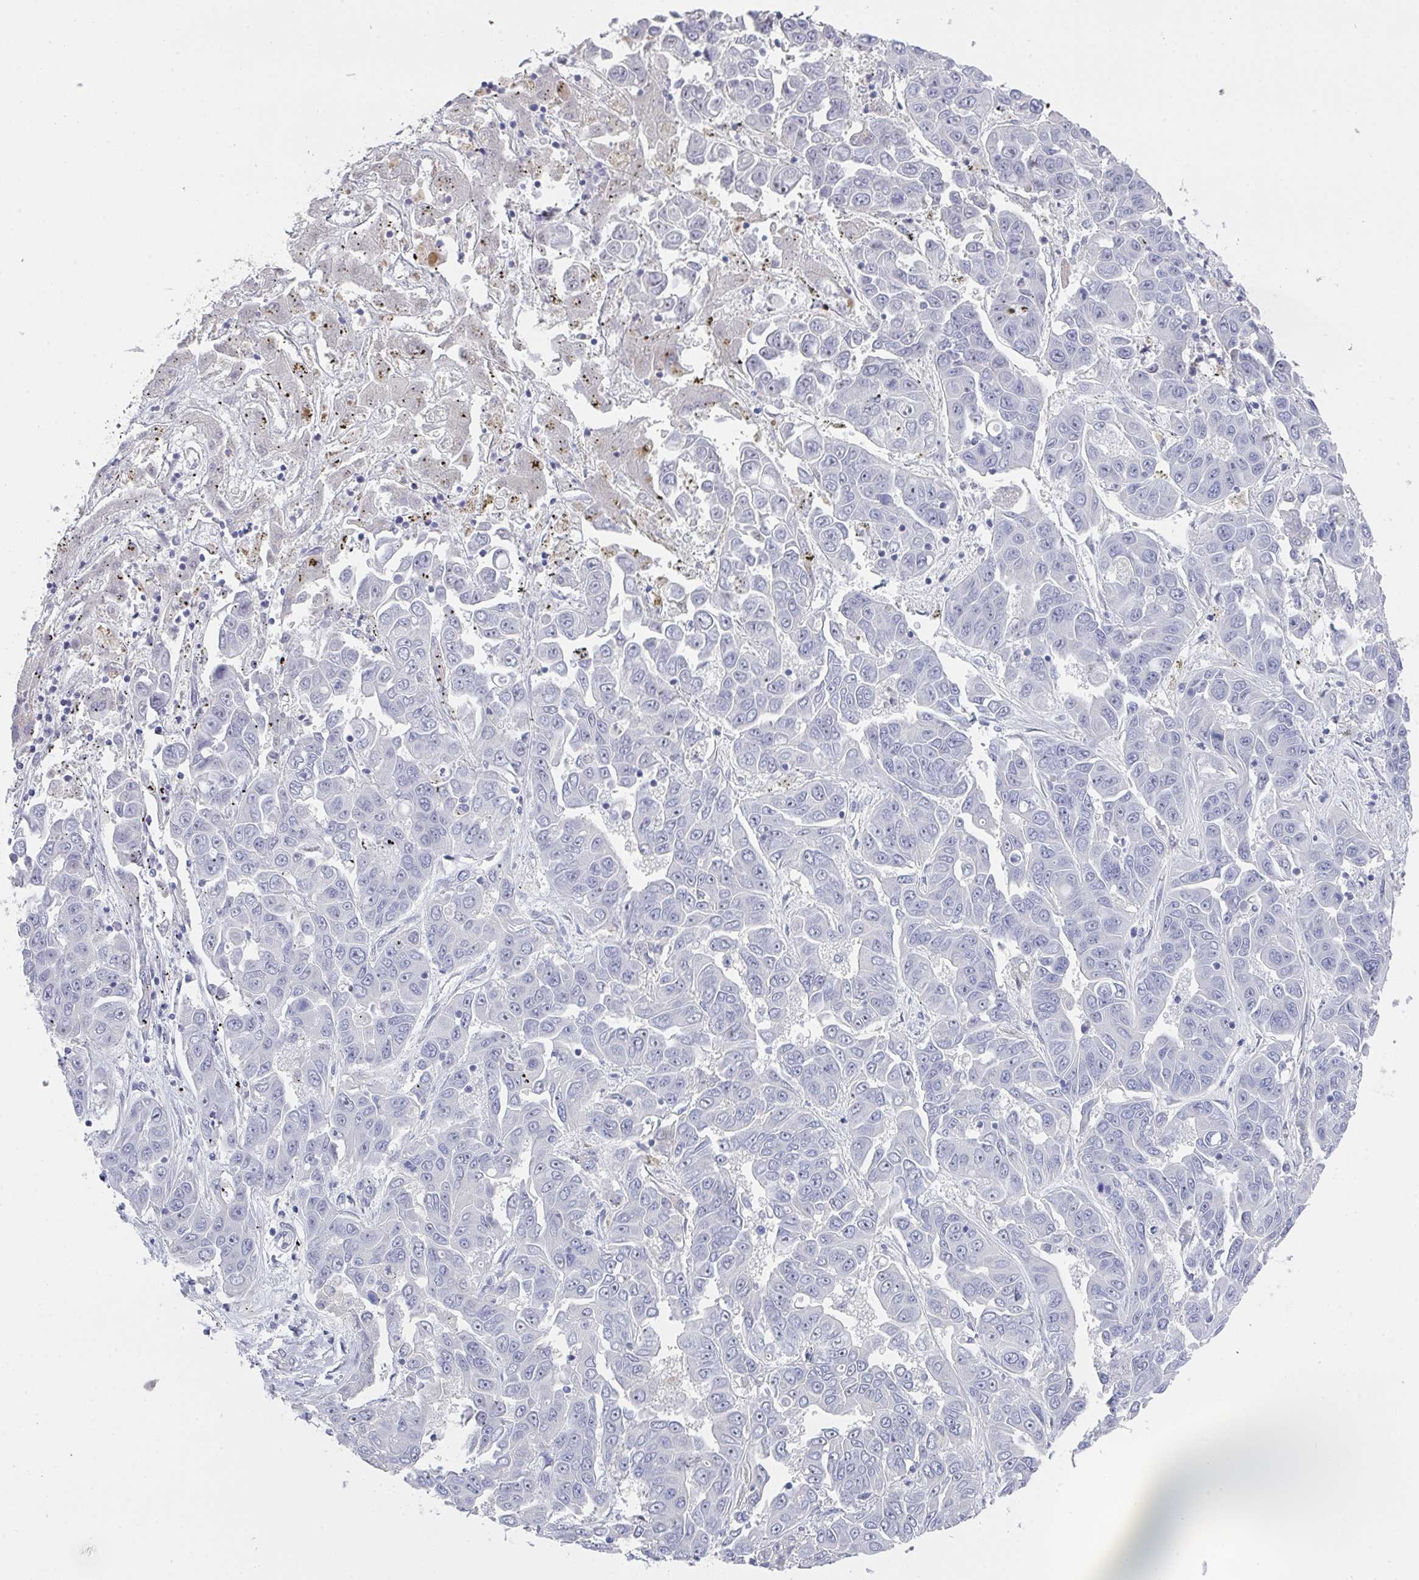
{"staining": {"intensity": "negative", "quantity": "none", "location": "none"}, "tissue": "liver cancer", "cell_type": "Tumor cells", "image_type": "cancer", "snomed": [{"axis": "morphology", "description": "Cholangiocarcinoma"}, {"axis": "topography", "description": "Liver"}], "caption": "The IHC photomicrograph has no significant staining in tumor cells of liver cancer tissue. The staining is performed using DAB brown chromogen with nuclei counter-stained in using hematoxylin.", "gene": "NOXRED1", "patient": {"sex": "female", "age": 52}}